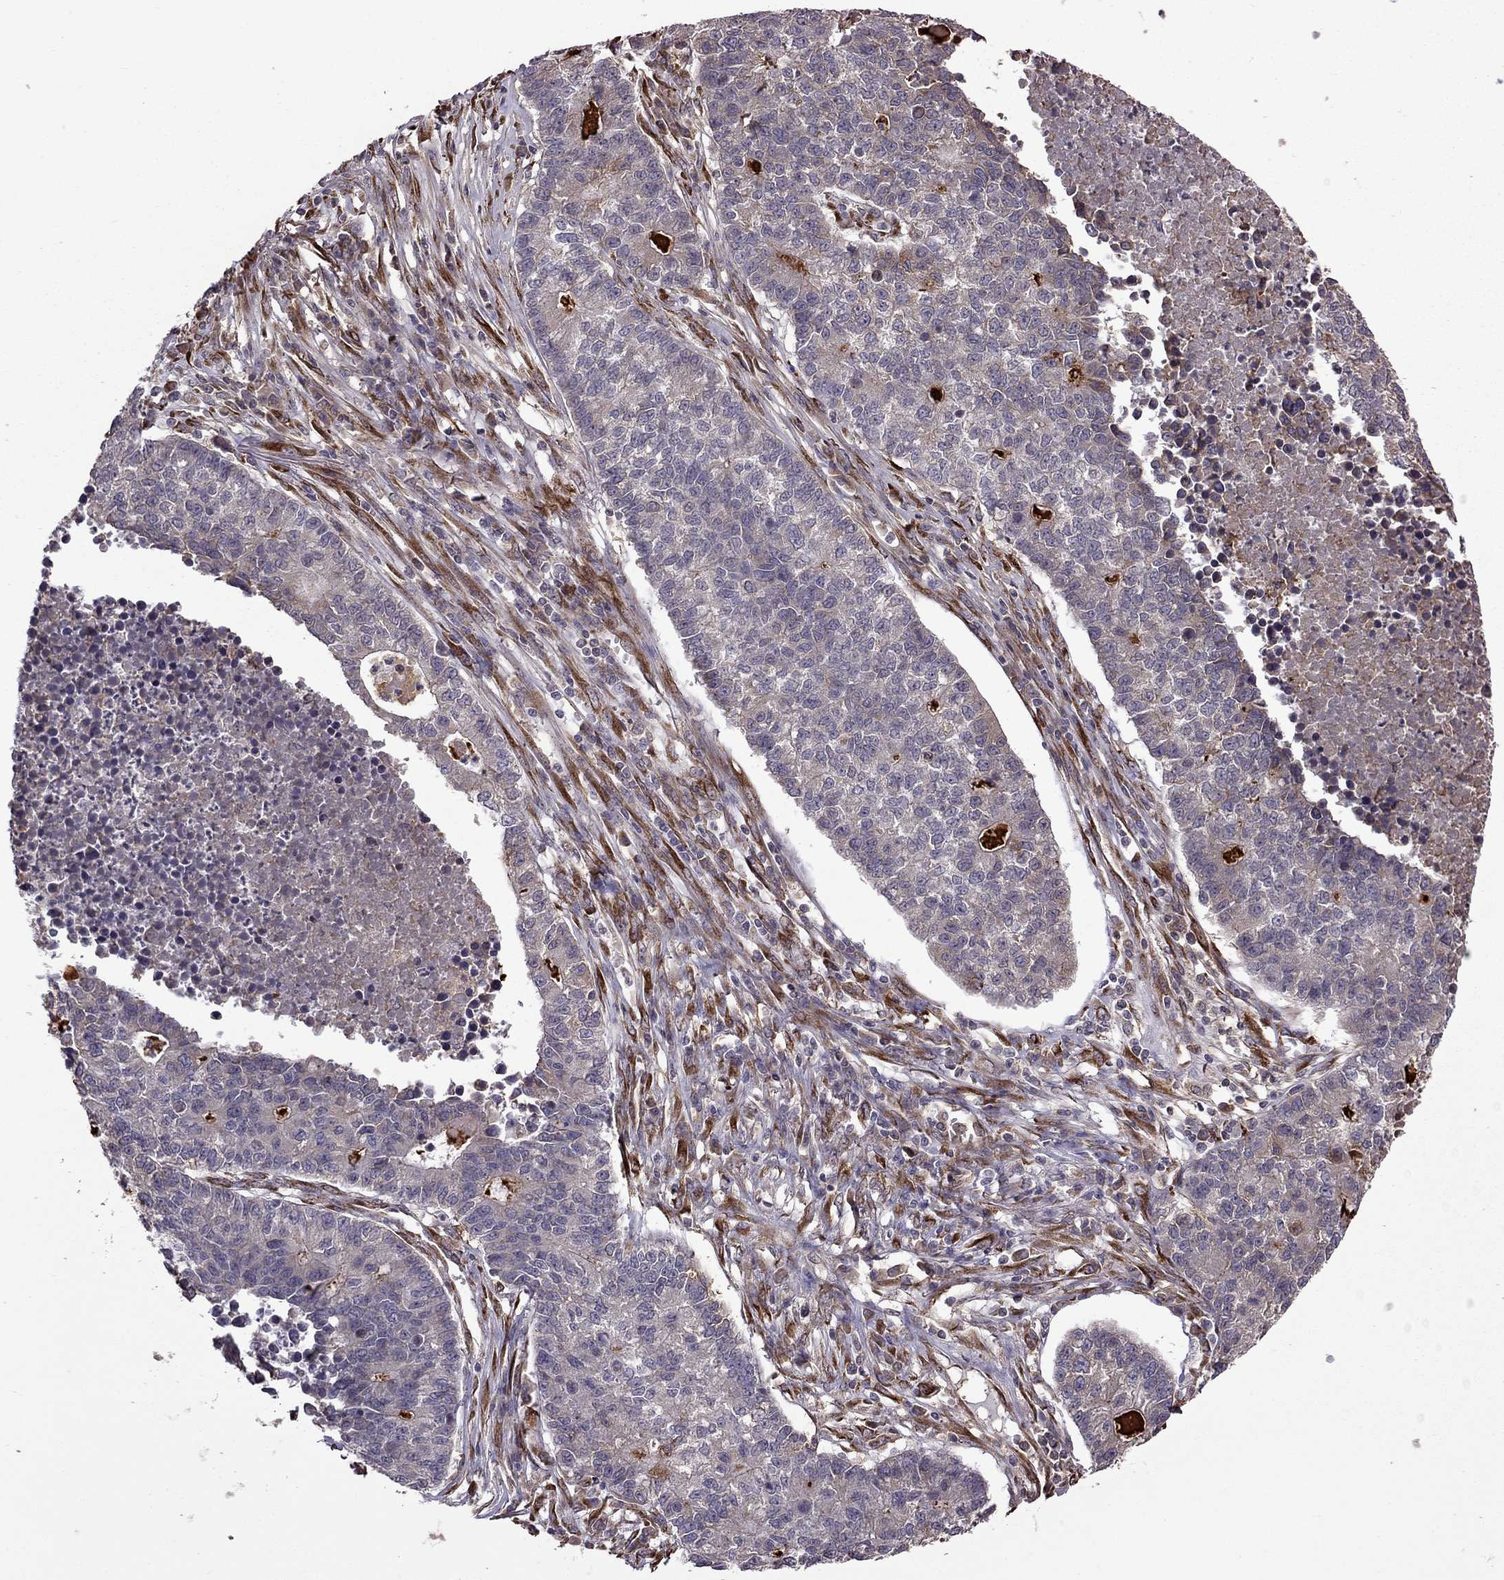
{"staining": {"intensity": "negative", "quantity": "none", "location": "none"}, "tissue": "lung cancer", "cell_type": "Tumor cells", "image_type": "cancer", "snomed": [{"axis": "morphology", "description": "Adenocarcinoma, NOS"}, {"axis": "topography", "description": "Lung"}], "caption": "Tumor cells are negative for brown protein staining in lung cancer (adenocarcinoma).", "gene": "IKBIP", "patient": {"sex": "male", "age": 57}}